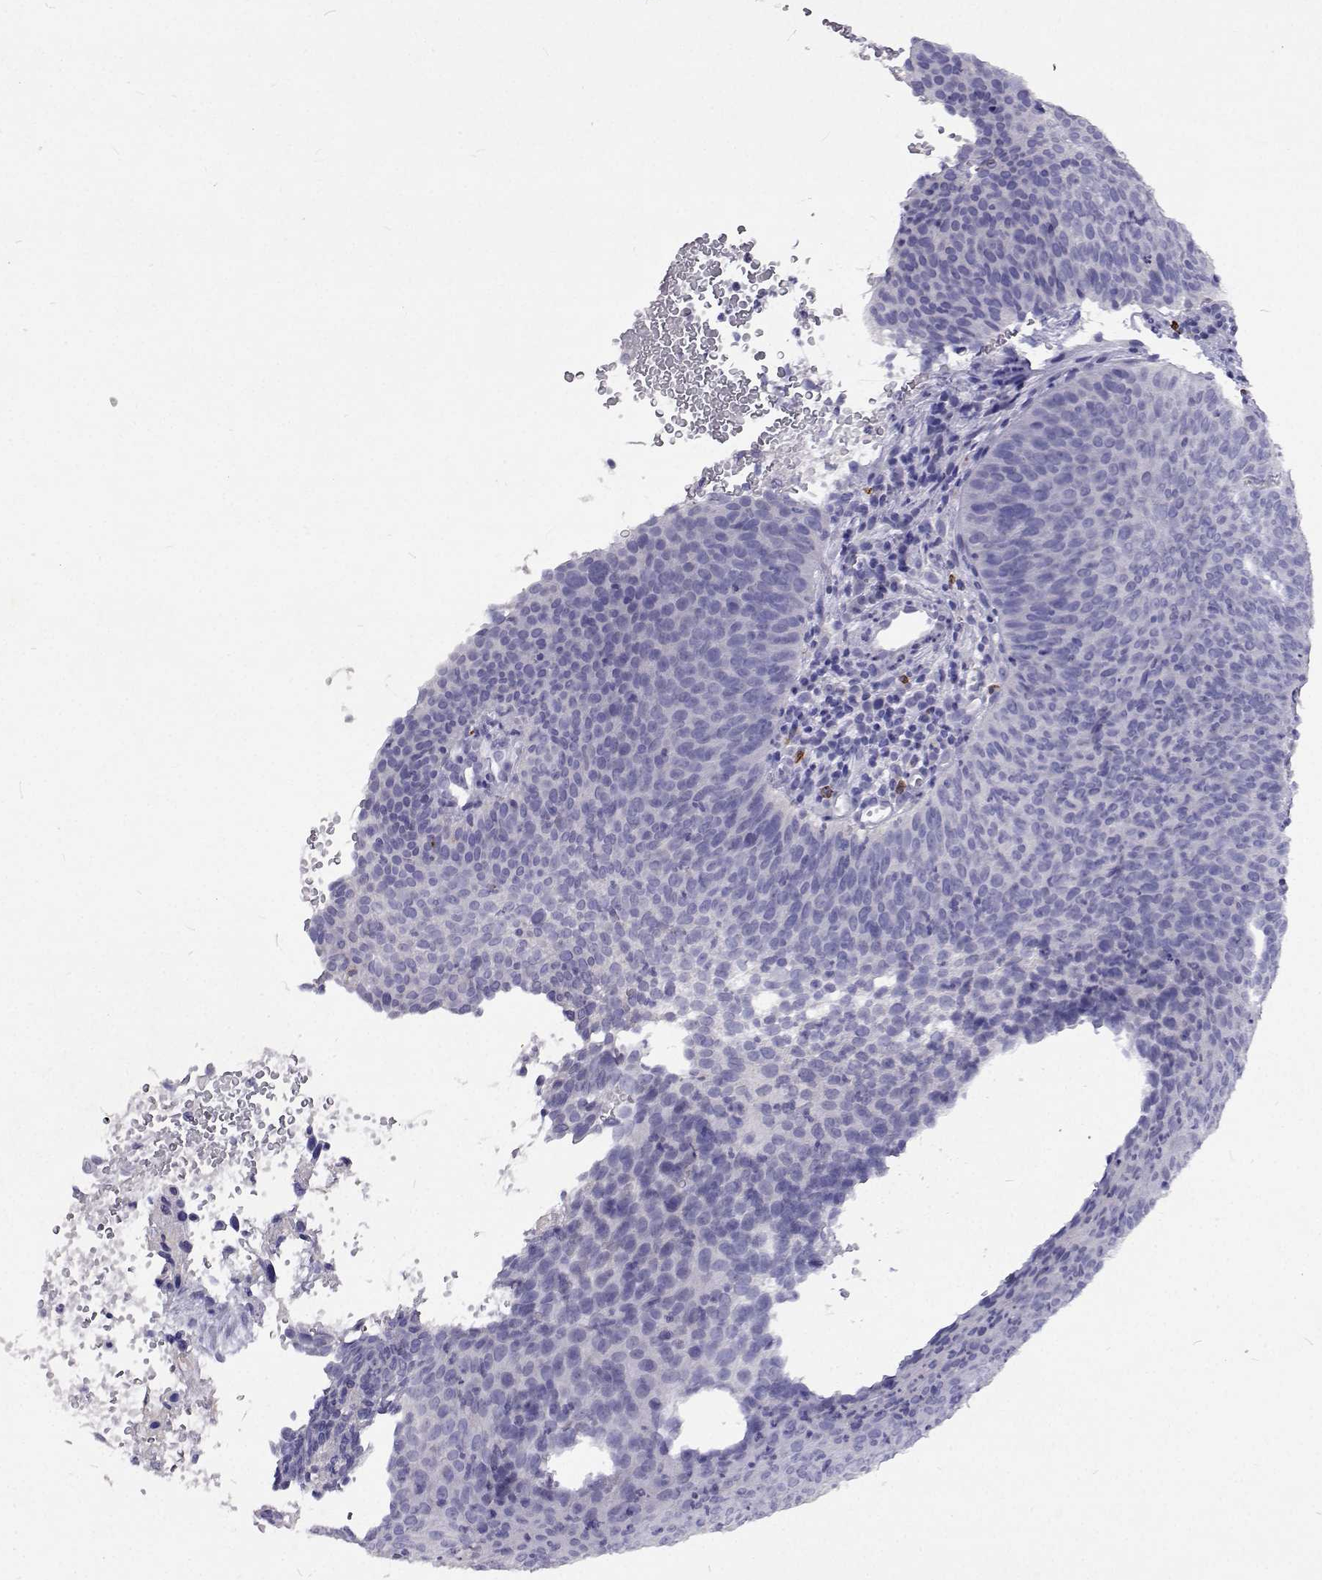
{"staining": {"intensity": "negative", "quantity": "none", "location": "none"}, "tissue": "cervical cancer", "cell_type": "Tumor cells", "image_type": "cancer", "snomed": [{"axis": "morphology", "description": "Squamous cell carcinoma, NOS"}, {"axis": "topography", "description": "Cervix"}], "caption": "Immunohistochemistry of cervical cancer reveals no expression in tumor cells.", "gene": "CFAP44", "patient": {"sex": "female", "age": 35}}